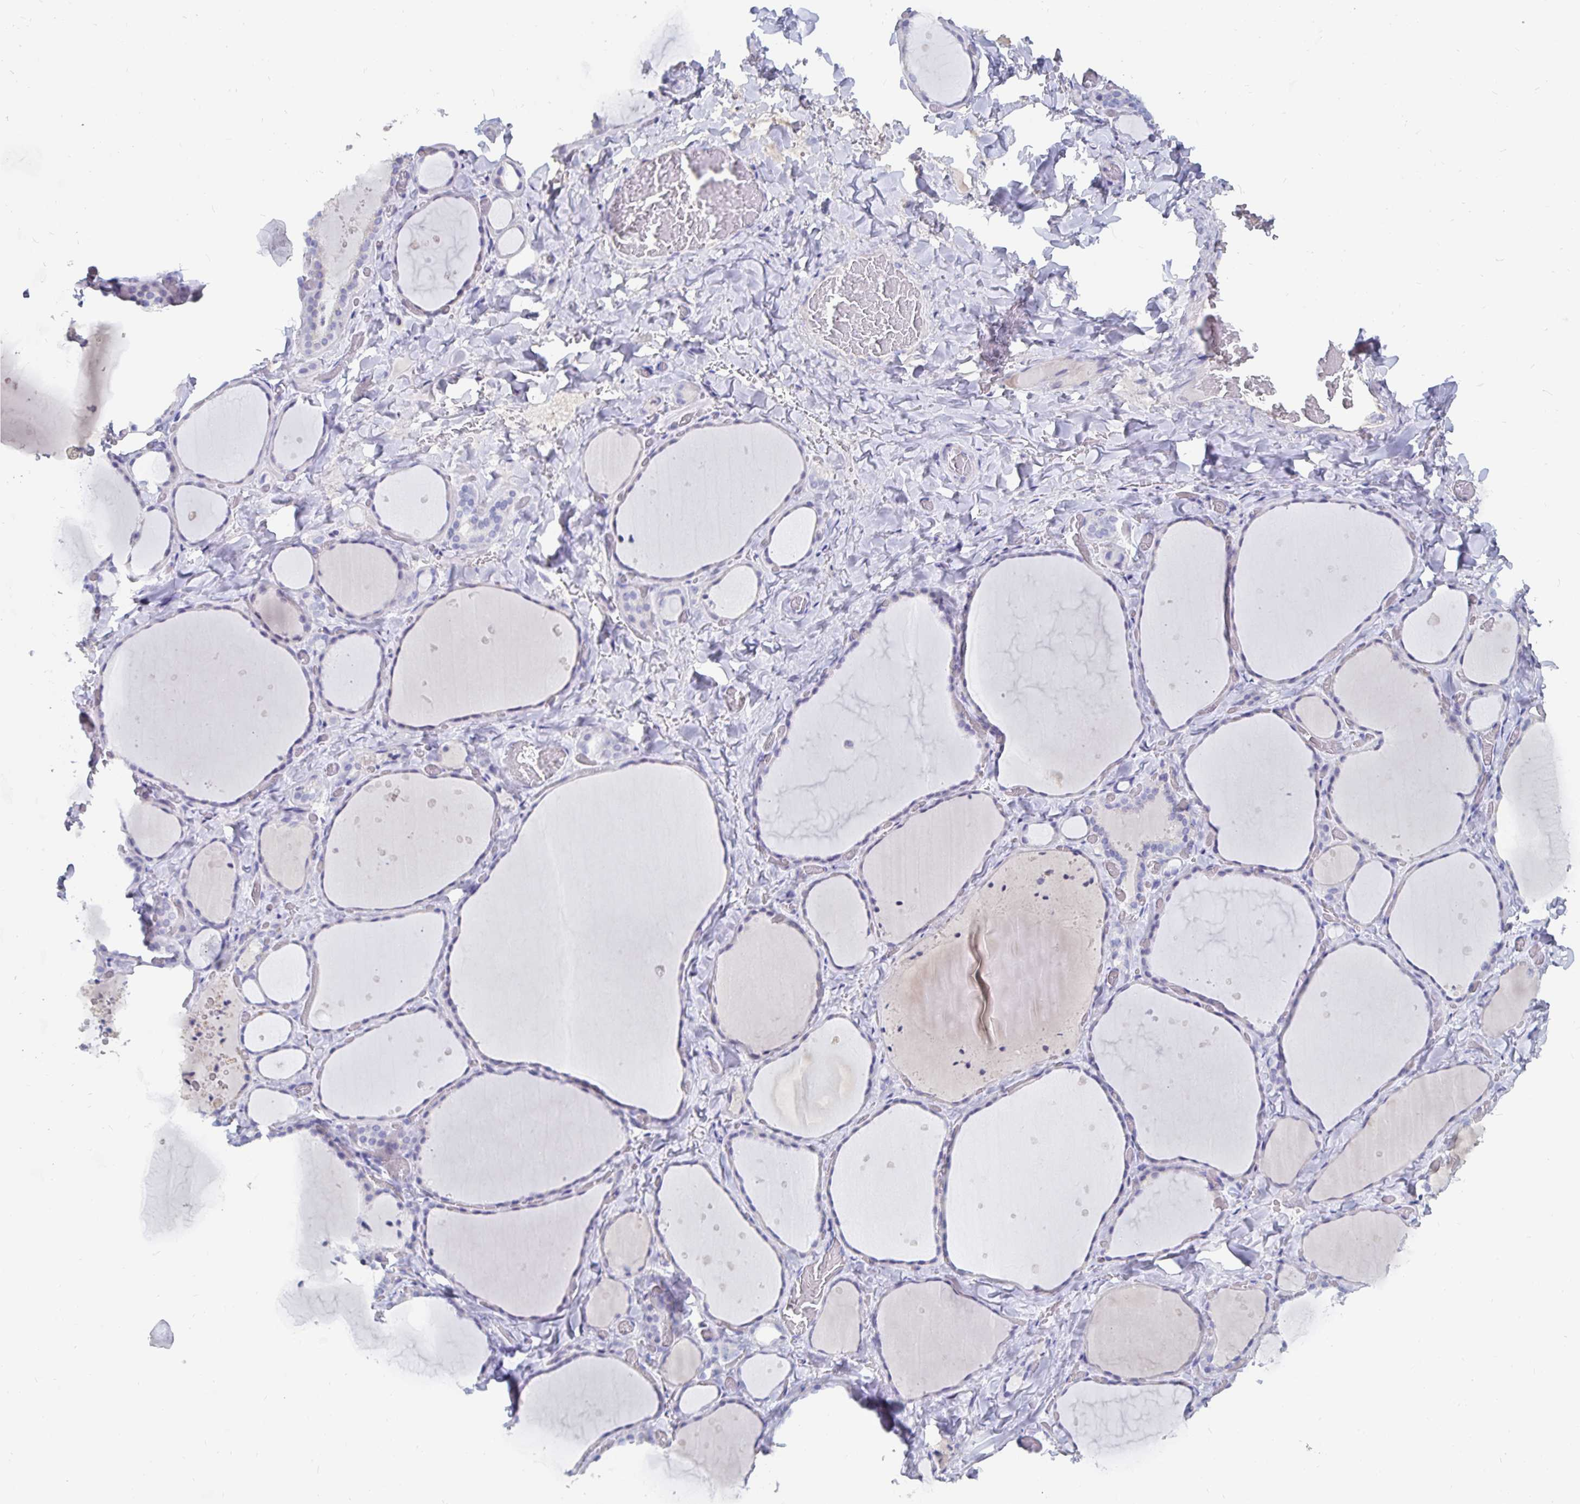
{"staining": {"intensity": "negative", "quantity": "none", "location": "none"}, "tissue": "thyroid gland", "cell_type": "Glandular cells", "image_type": "normal", "snomed": [{"axis": "morphology", "description": "Normal tissue, NOS"}, {"axis": "topography", "description": "Thyroid gland"}], "caption": "The IHC image has no significant positivity in glandular cells of thyroid gland. Brightfield microscopy of IHC stained with DAB (brown) and hematoxylin (blue), captured at high magnification.", "gene": "CFAP69", "patient": {"sex": "female", "age": 36}}